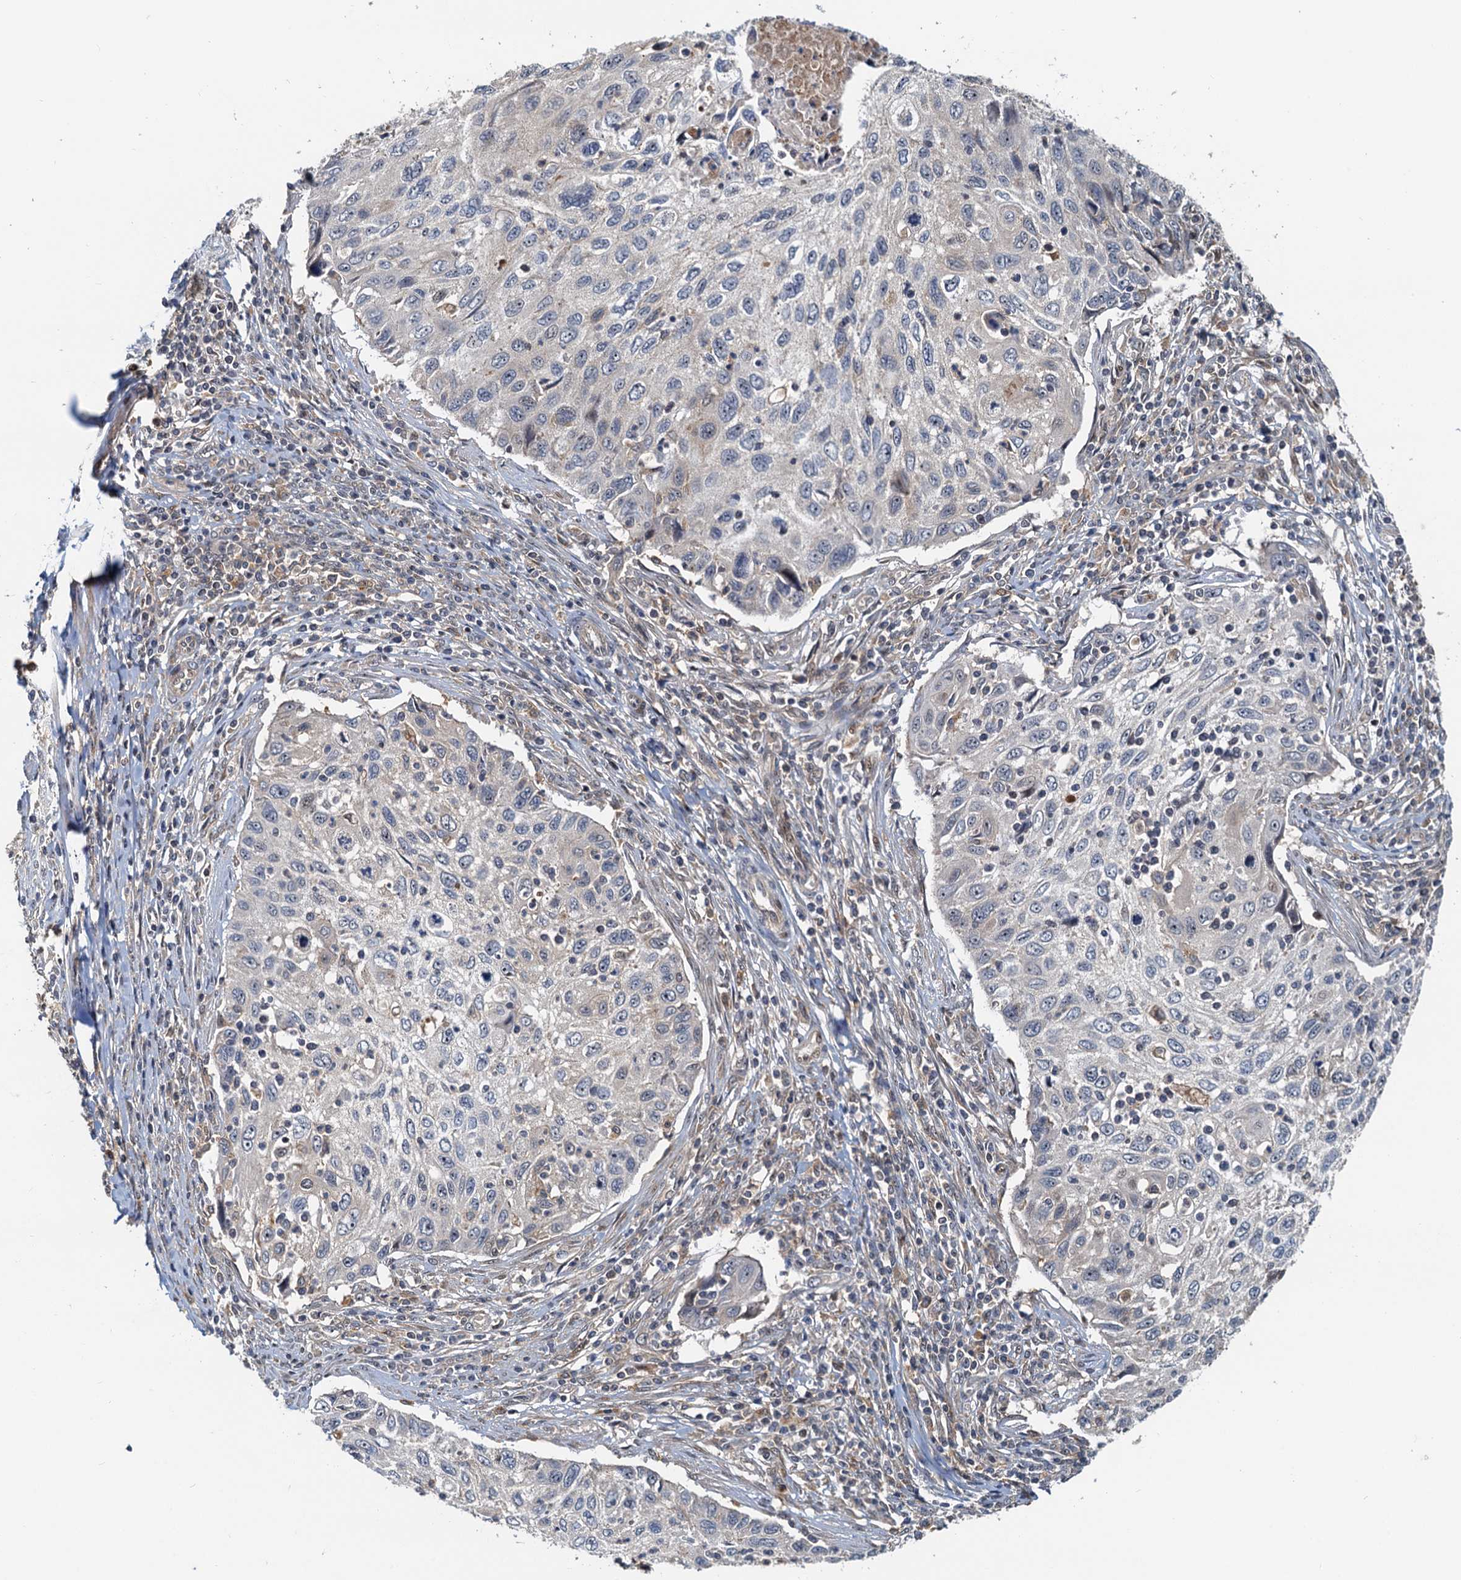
{"staining": {"intensity": "negative", "quantity": "none", "location": "none"}, "tissue": "cervical cancer", "cell_type": "Tumor cells", "image_type": "cancer", "snomed": [{"axis": "morphology", "description": "Squamous cell carcinoma, NOS"}, {"axis": "topography", "description": "Cervix"}], "caption": "Immunohistochemical staining of cervical cancer (squamous cell carcinoma) reveals no significant expression in tumor cells.", "gene": "TOLLIP", "patient": {"sex": "female", "age": 70}}